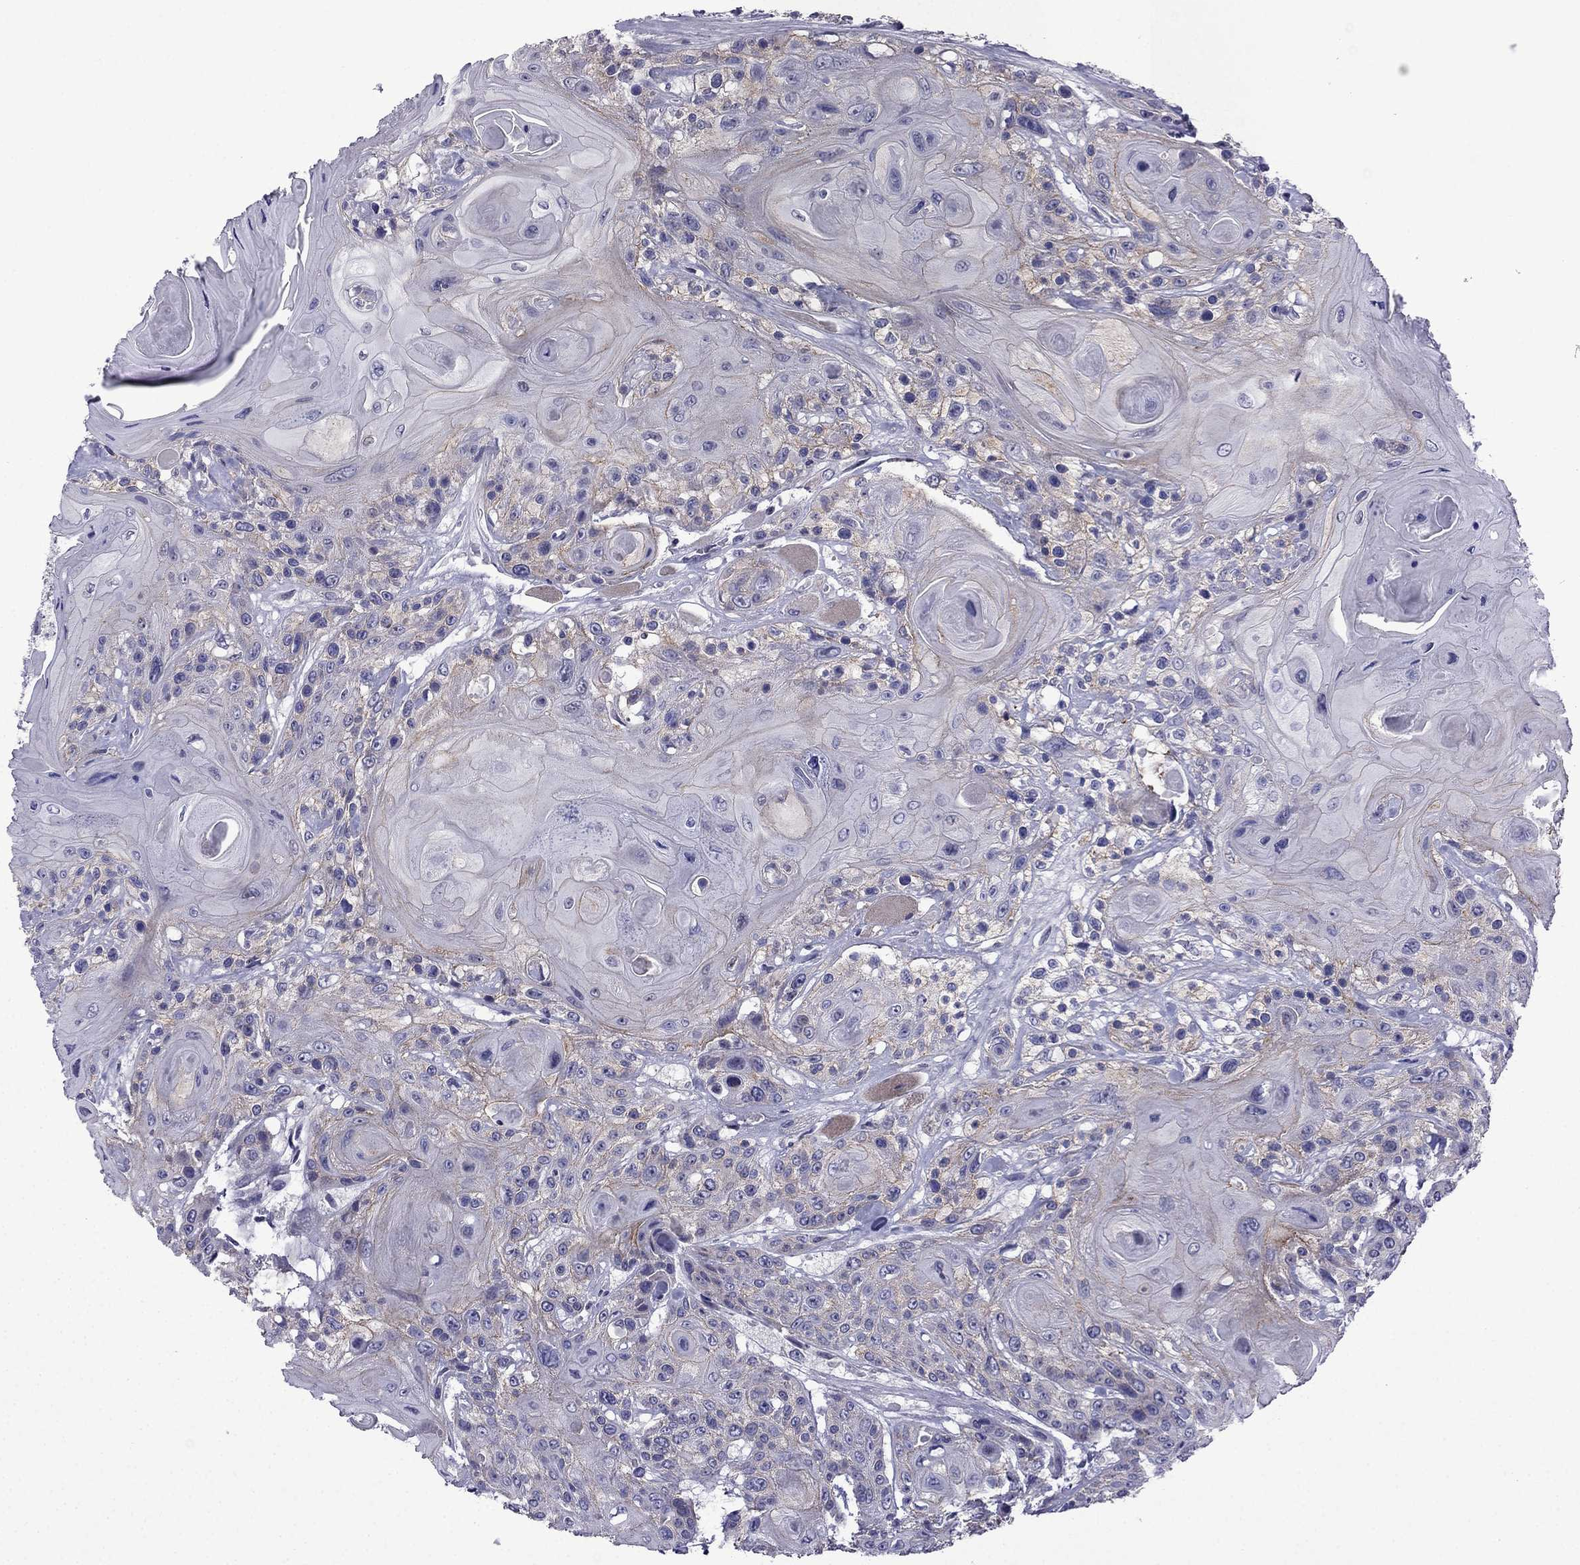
{"staining": {"intensity": "negative", "quantity": "none", "location": "none"}, "tissue": "head and neck cancer", "cell_type": "Tumor cells", "image_type": "cancer", "snomed": [{"axis": "morphology", "description": "Squamous cell carcinoma, NOS"}, {"axis": "topography", "description": "Head-Neck"}], "caption": "High magnification brightfield microscopy of head and neck cancer (squamous cell carcinoma) stained with DAB (3,3'-diaminobenzidine) (brown) and counterstained with hematoxylin (blue): tumor cells show no significant staining. The staining was performed using DAB to visualize the protein expression in brown, while the nuclei were stained in blue with hematoxylin (Magnification: 20x).", "gene": "POM121L12", "patient": {"sex": "female", "age": 59}}